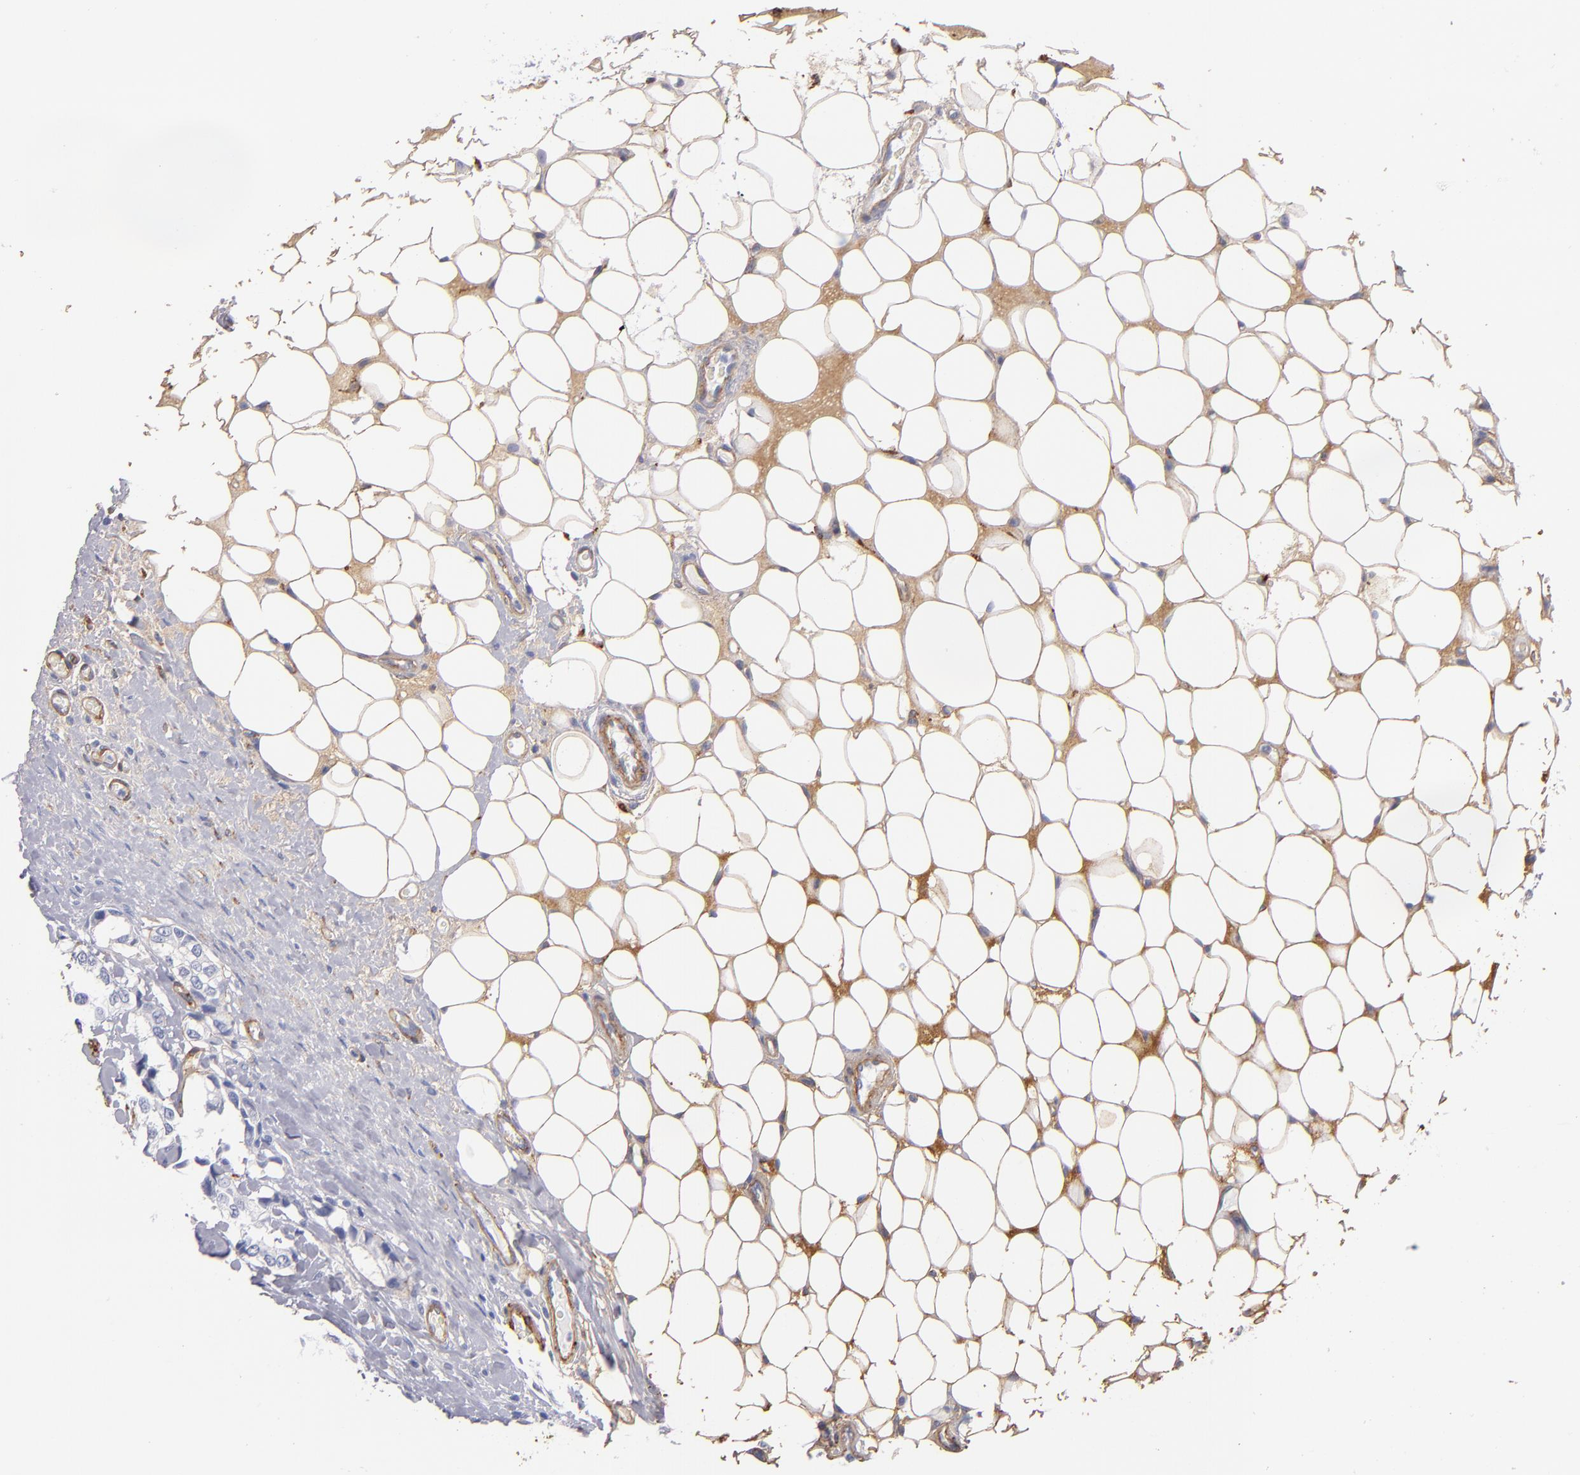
{"staining": {"intensity": "negative", "quantity": "none", "location": "none"}, "tissue": "breast cancer", "cell_type": "Tumor cells", "image_type": "cancer", "snomed": [{"axis": "morphology", "description": "Duct carcinoma"}, {"axis": "topography", "description": "Breast"}], "caption": "Immunohistochemical staining of human infiltrating ductal carcinoma (breast) shows no significant staining in tumor cells. The staining is performed using DAB (3,3'-diaminobenzidine) brown chromogen with nuclei counter-stained in using hematoxylin.", "gene": "LAMC1", "patient": {"sex": "female", "age": 68}}